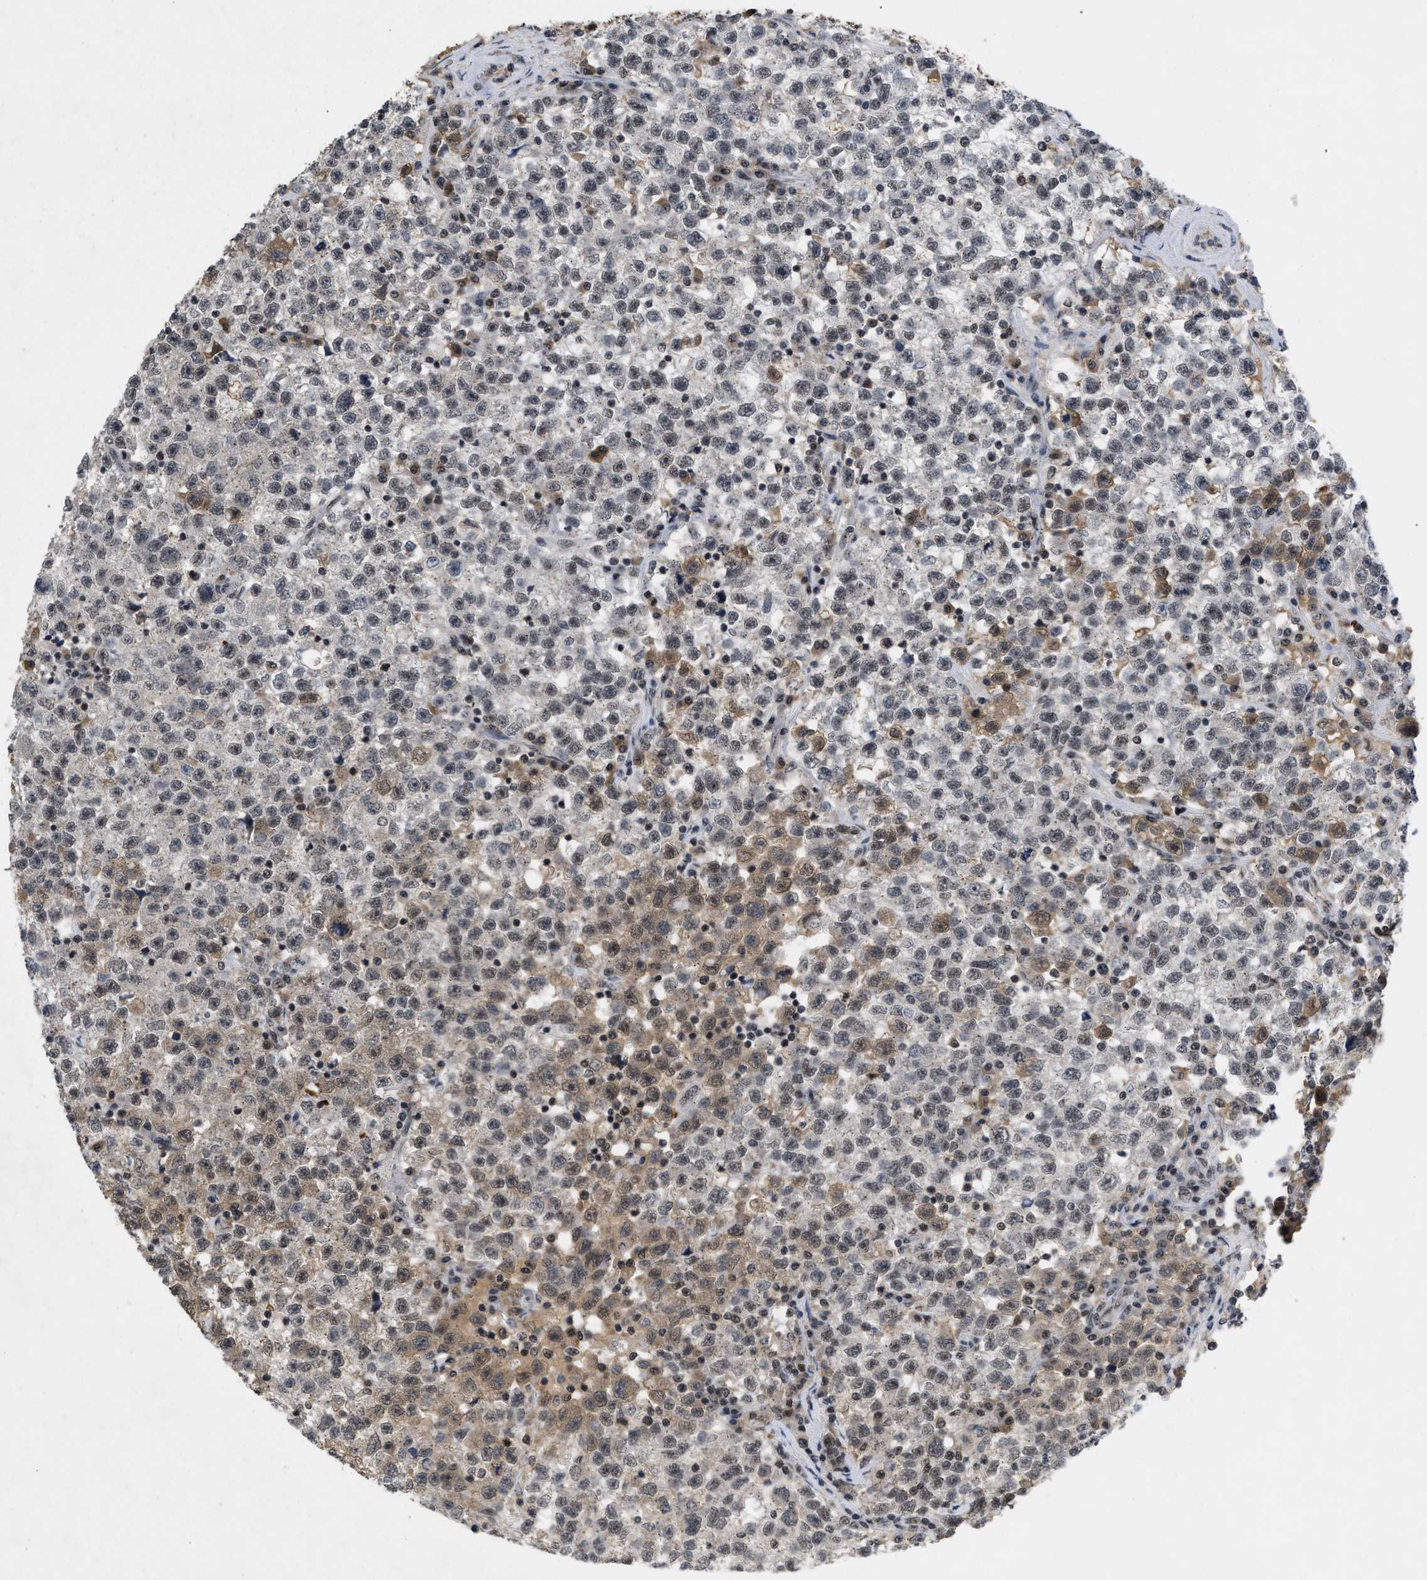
{"staining": {"intensity": "weak", "quantity": "25%-75%", "location": "cytoplasmic/membranous,nuclear"}, "tissue": "testis cancer", "cell_type": "Tumor cells", "image_type": "cancer", "snomed": [{"axis": "morphology", "description": "Seminoma, NOS"}, {"axis": "topography", "description": "Testis"}], "caption": "Testis seminoma stained for a protein displays weak cytoplasmic/membranous and nuclear positivity in tumor cells. The staining was performed using DAB (3,3'-diaminobenzidine), with brown indicating positive protein expression. Nuclei are stained blue with hematoxylin.", "gene": "ZNF346", "patient": {"sex": "male", "age": 22}}